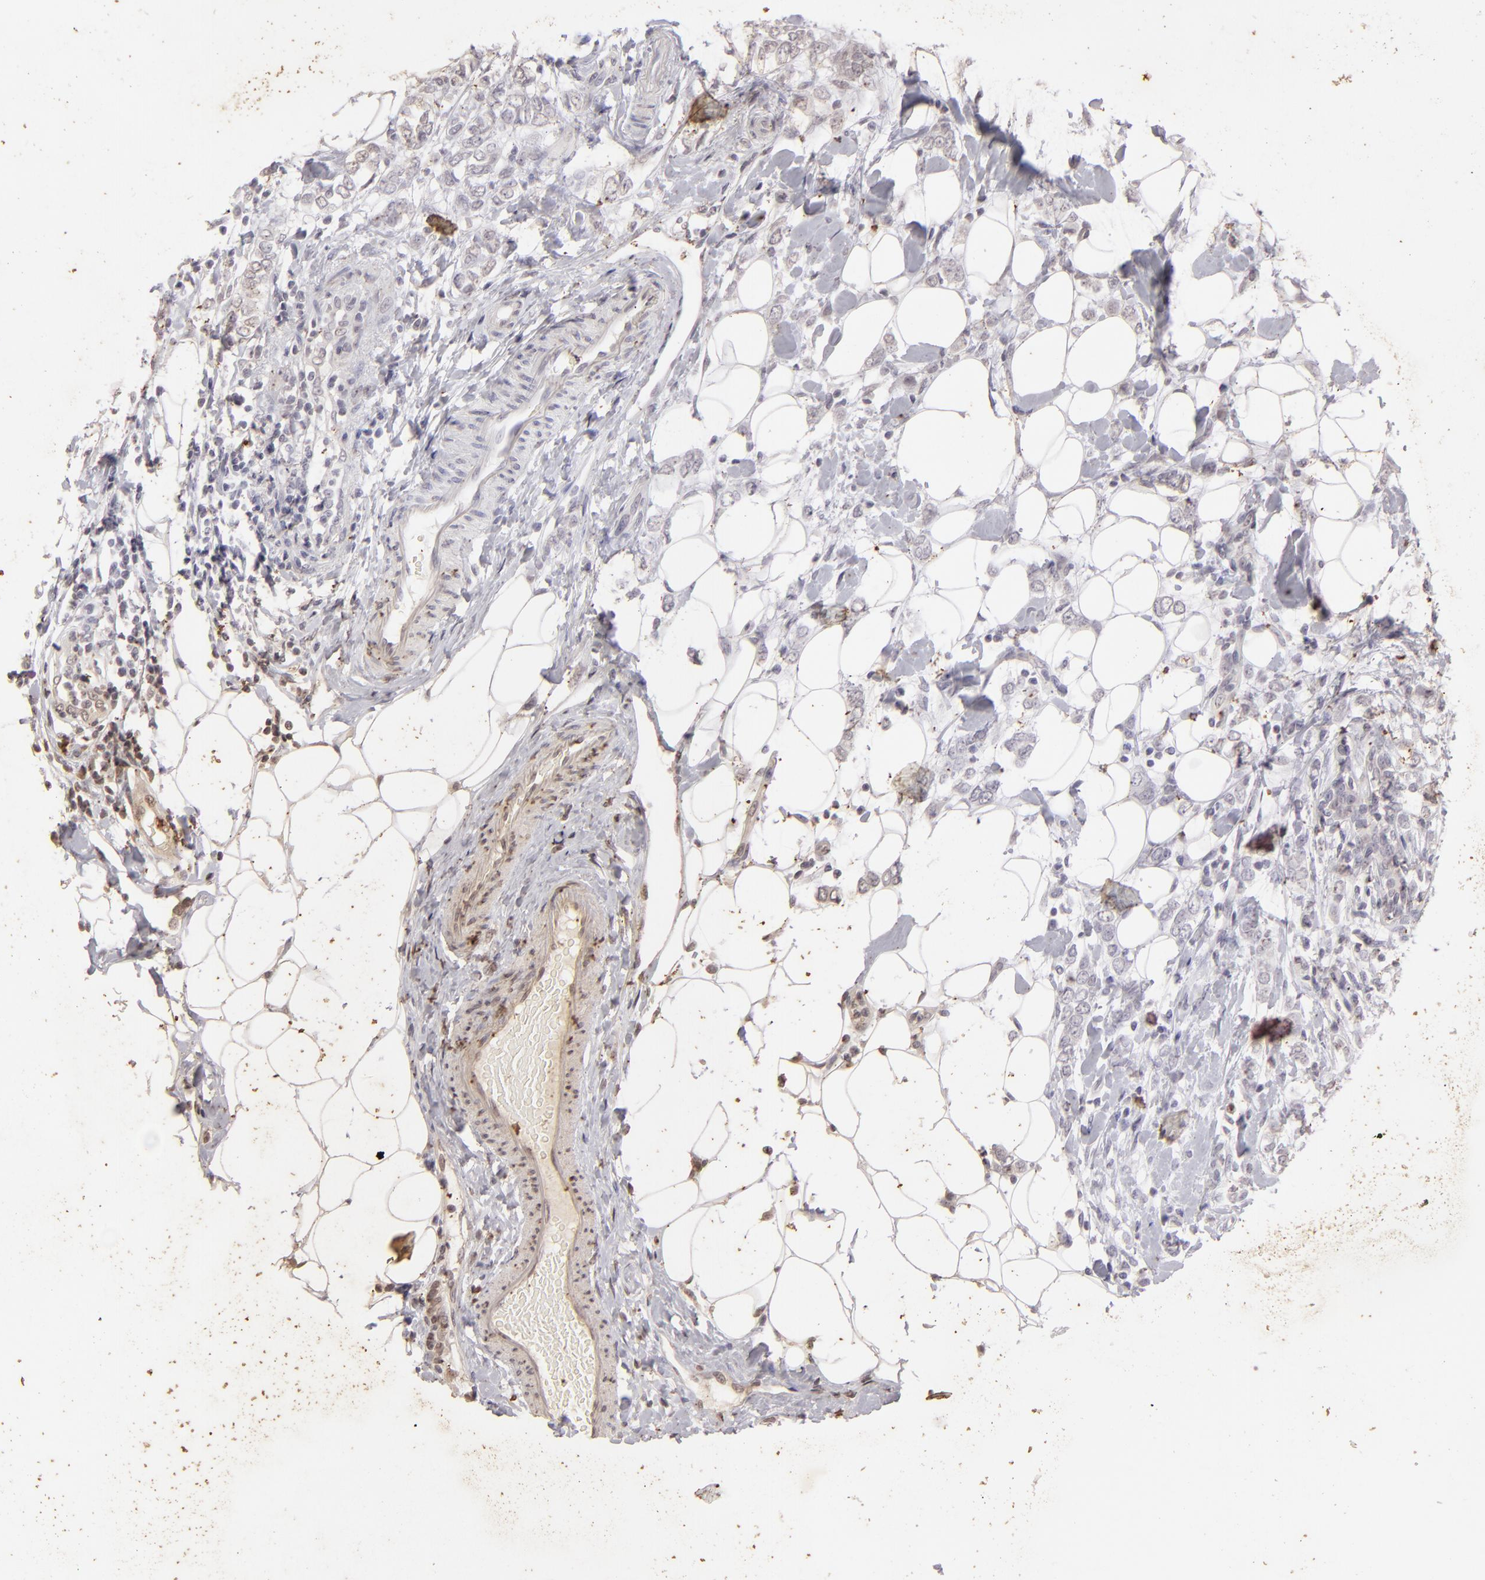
{"staining": {"intensity": "weak", "quantity": ">75%", "location": "cytoplasmic/membranous"}, "tissue": "breast cancer", "cell_type": "Tumor cells", "image_type": "cancer", "snomed": [{"axis": "morphology", "description": "Normal tissue, NOS"}, {"axis": "morphology", "description": "Lobular carcinoma"}, {"axis": "topography", "description": "Breast"}], "caption": "Breast lobular carcinoma stained with DAB IHC demonstrates low levels of weak cytoplasmic/membranous staining in about >75% of tumor cells.", "gene": "DFFA", "patient": {"sex": "female", "age": 47}}